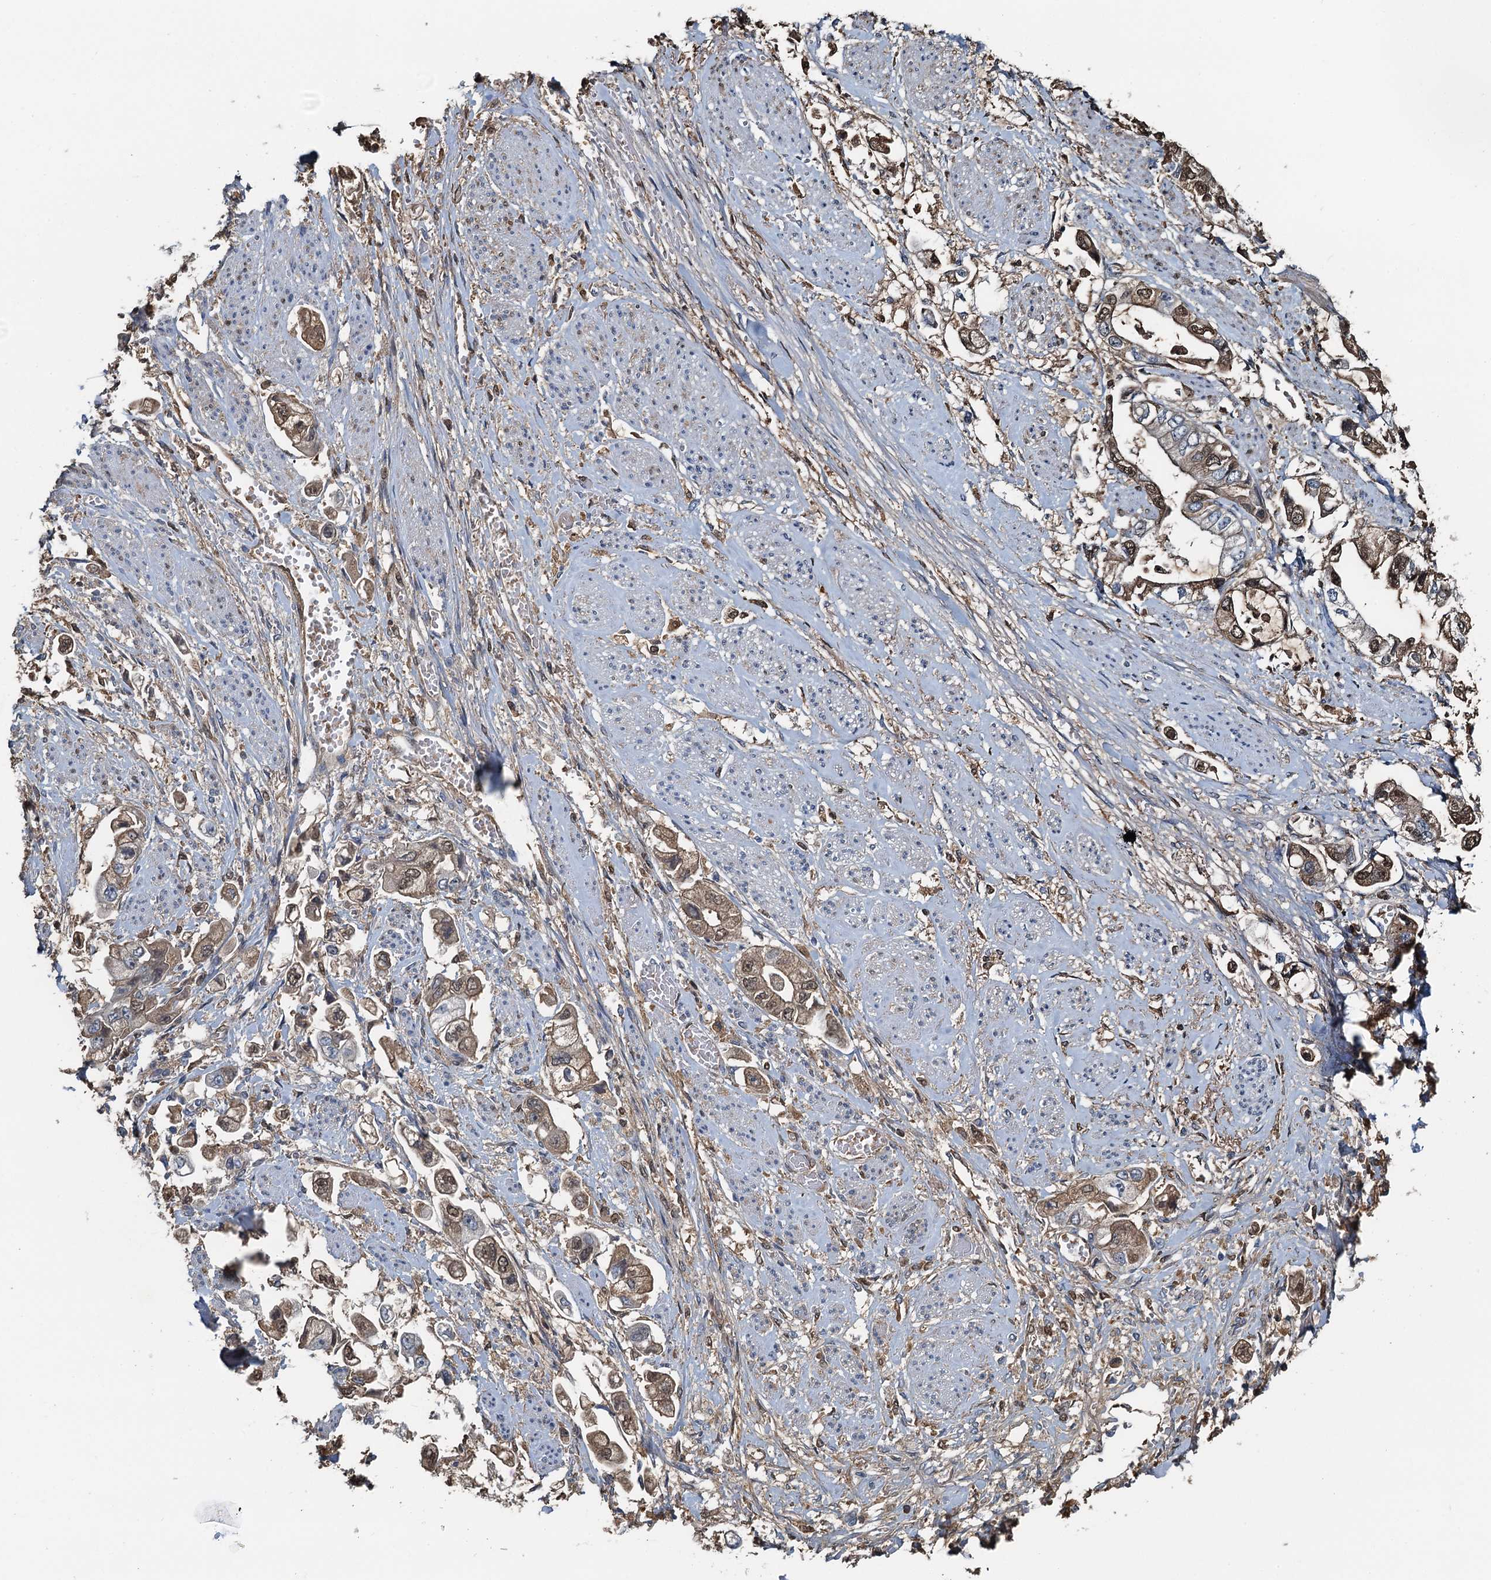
{"staining": {"intensity": "moderate", "quantity": ">75%", "location": "cytoplasmic/membranous"}, "tissue": "stomach cancer", "cell_type": "Tumor cells", "image_type": "cancer", "snomed": [{"axis": "morphology", "description": "Adenocarcinoma, NOS"}, {"axis": "topography", "description": "Stomach"}], "caption": "Stomach cancer (adenocarcinoma) tissue exhibits moderate cytoplasmic/membranous staining in approximately >75% of tumor cells, visualized by immunohistochemistry.", "gene": "LSM14B", "patient": {"sex": "male", "age": 62}}